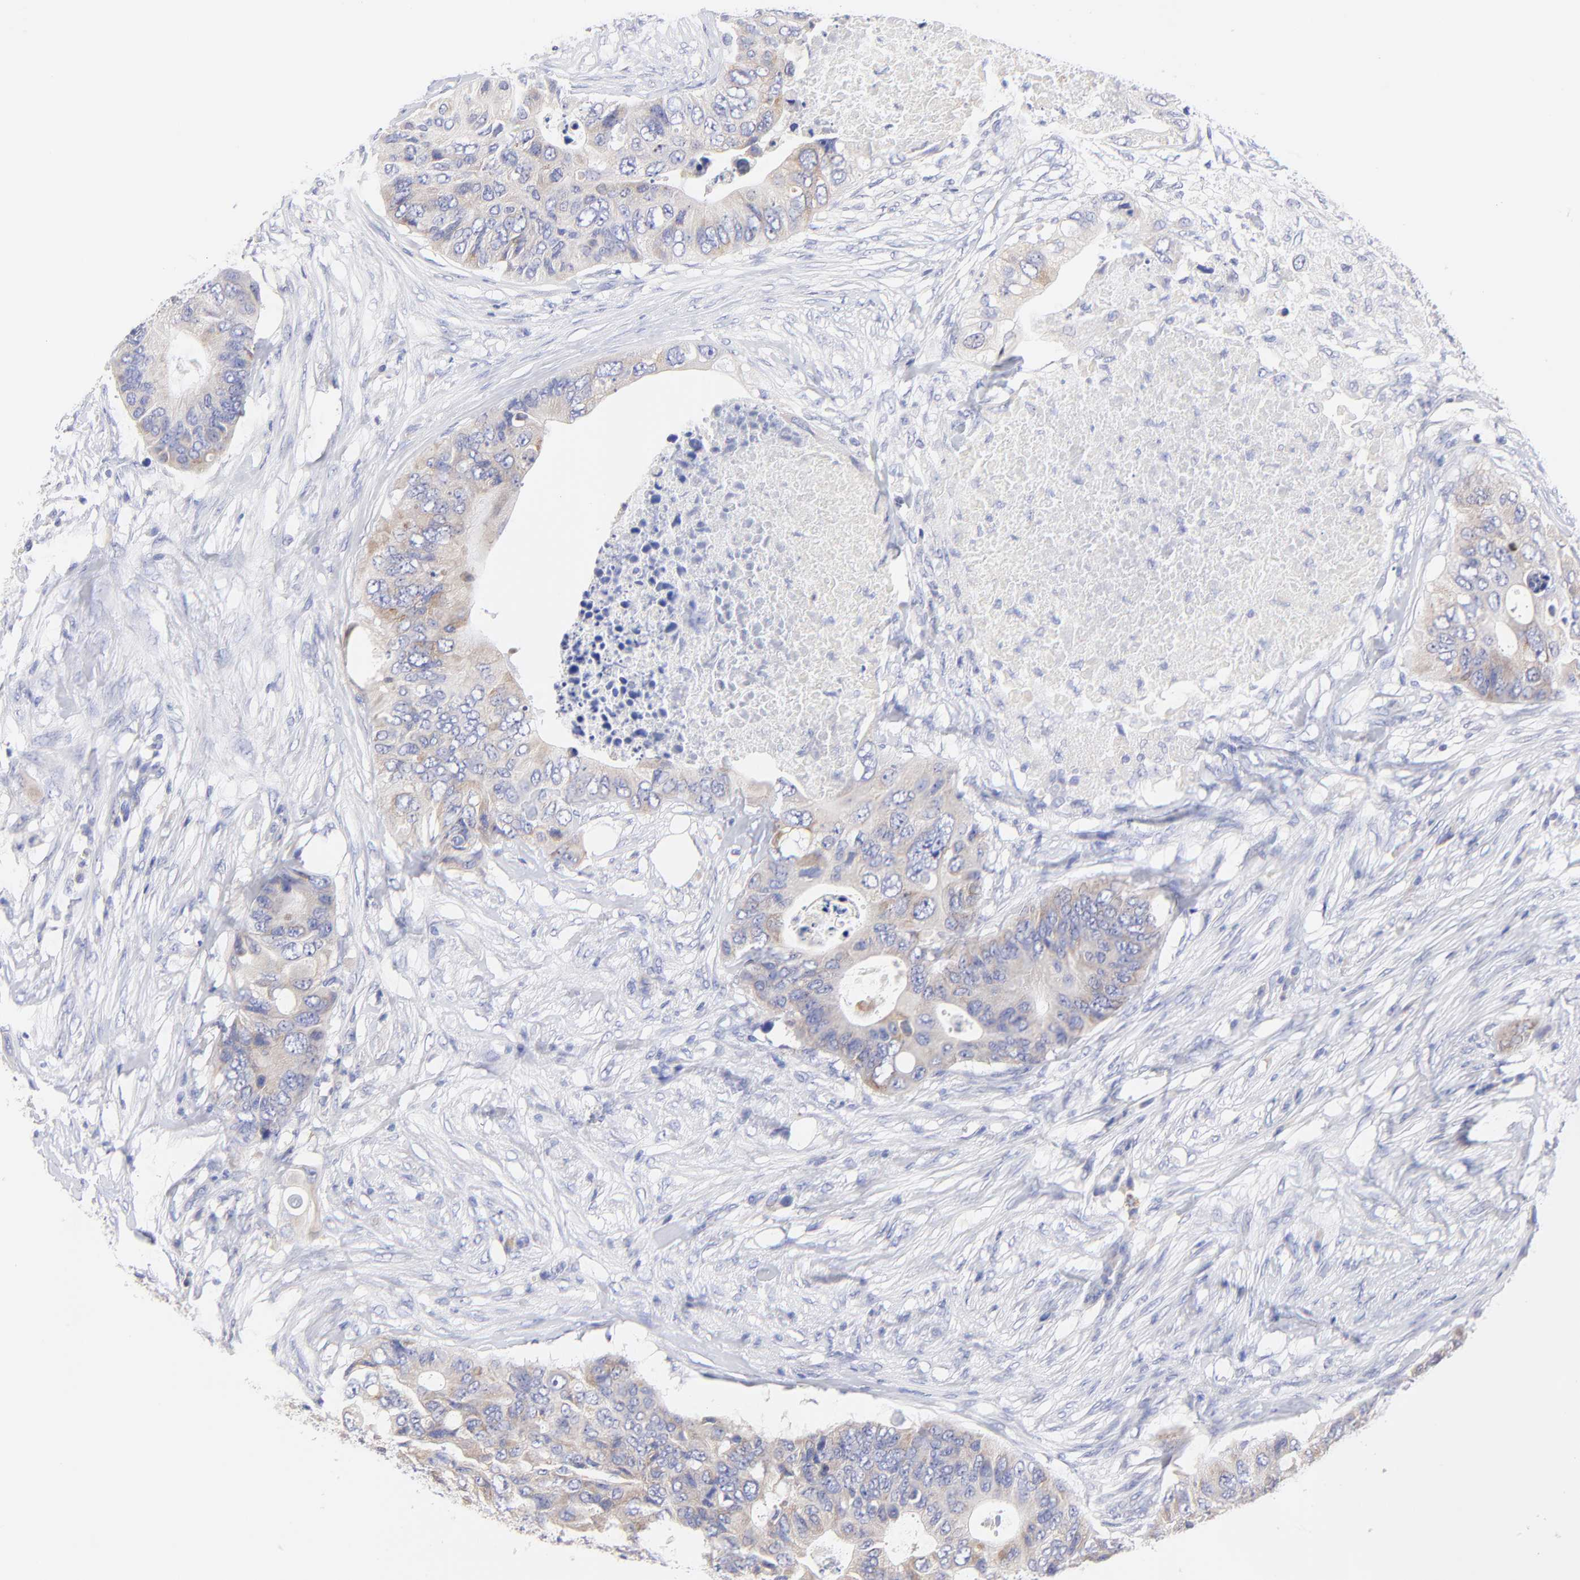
{"staining": {"intensity": "weak", "quantity": "25%-75%", "location": "cytoplasmic/membranous"}, "tissue": "colorectal cancer", "cell_type": "Tumor cells", "image_type": "cancer", "snomed": [{"axis": "morphology", "description": "Adenocarcinoma, NOS"}, {"axis": "topography", "description": "Colon"}], "caption": "Weak cytoplasmic/membranous positivity for a protein is seen in approximately 25%-75% of tumor cells of adenocarcinoma (colorectal) using immunohistochemistry (IHC).", "gene": "EBP", "patient": {"sex": "male", "age": 71}}